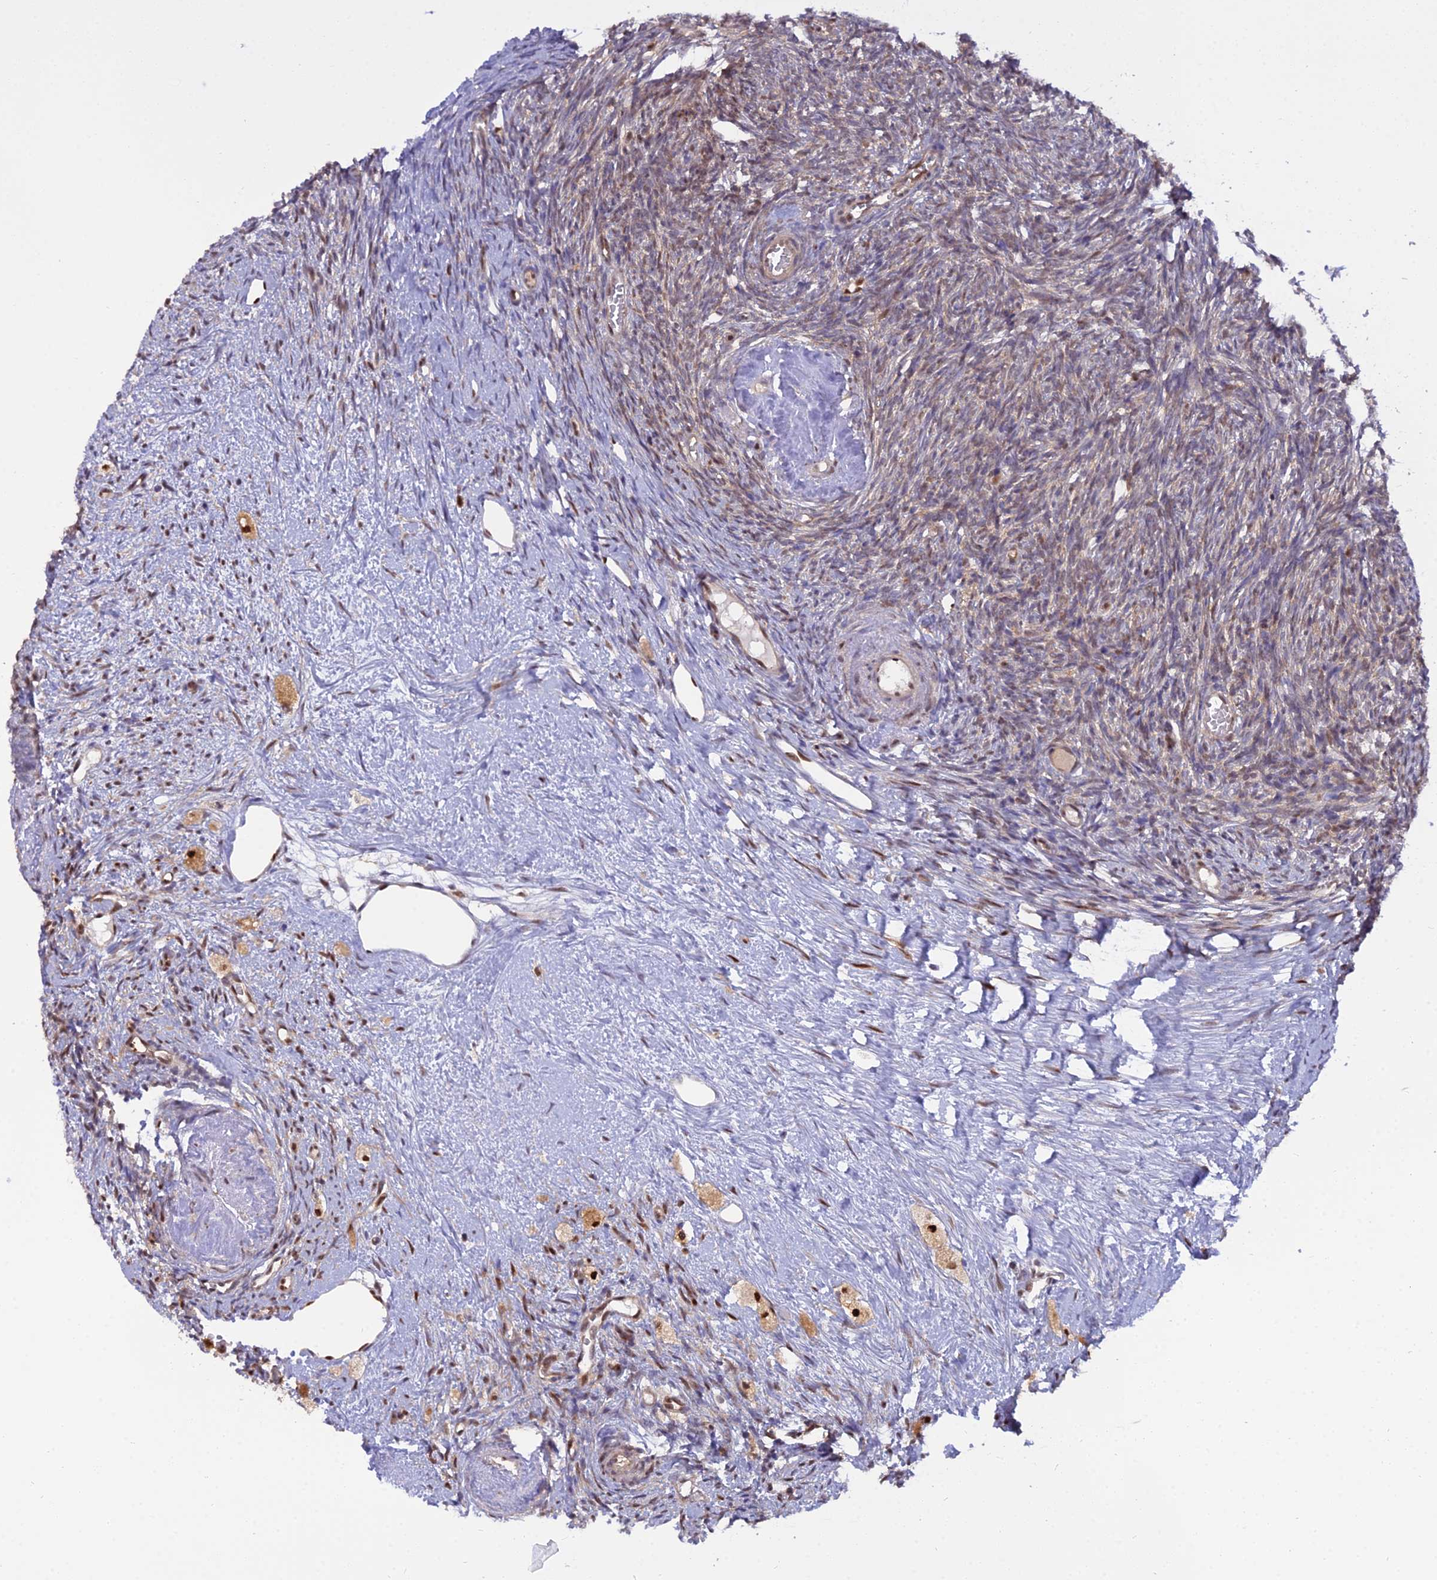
{"staining": {"intensity": "weak", "quantity": "25%-75%", "location": "nuclear"}, "tissue": "ovary", "cell_type": "Ovarian stroma cells", "image_type": "normal", "snomed": [{"axis": "morphology", "description": "Normal tissue, NOS"}, {"axis": "topography", "description": "Ovary"}], "caption": "Ovarian stroma cells demonstrate low levels of weak nuclear expression in approximately 25%-75% of cells in unremarkable human ovary.", "gene": "NPEPL1", "patient": {"sex": "female", "age": 51}}